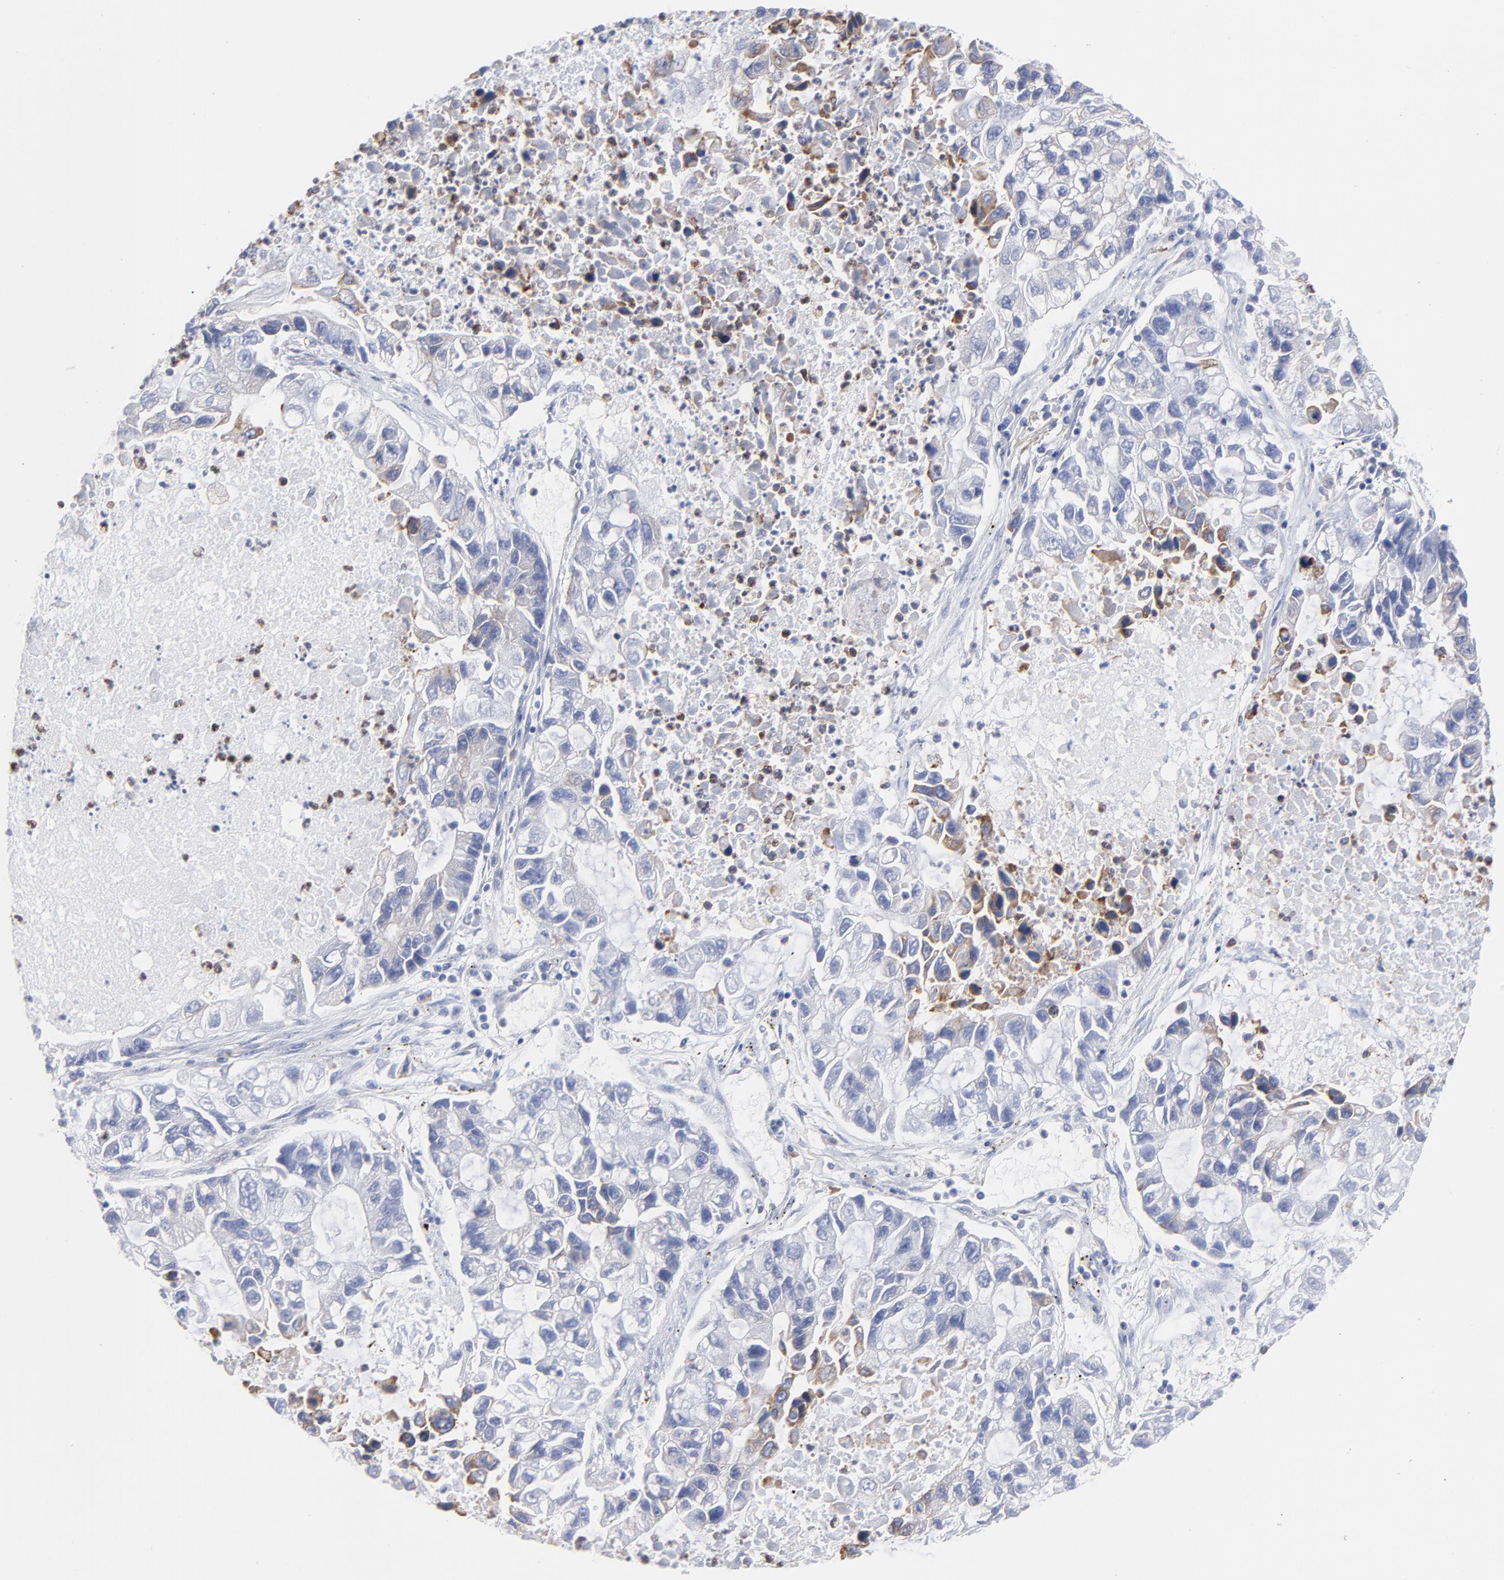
{"staining": {"intensity": "weak", "quantity": "<25%", "location": "cytoplasmic/membranous"}, "tissue": "lung cancer", "cell_type": "Tumor cells", "image_type": "cancer", "snomed": [{"axis": "morphology", "description": "Adenocarcinoma, NOS"}, {"axis": "topography", "description": "Lung"}], "caption": "A high-resolution photomicrograph shows IHC staining of lung adenocarcinoma, which displays no significant positivity in tumor cells.", "gene": "MOSPD2", "patient": {"sex": "female", "age": 51}}